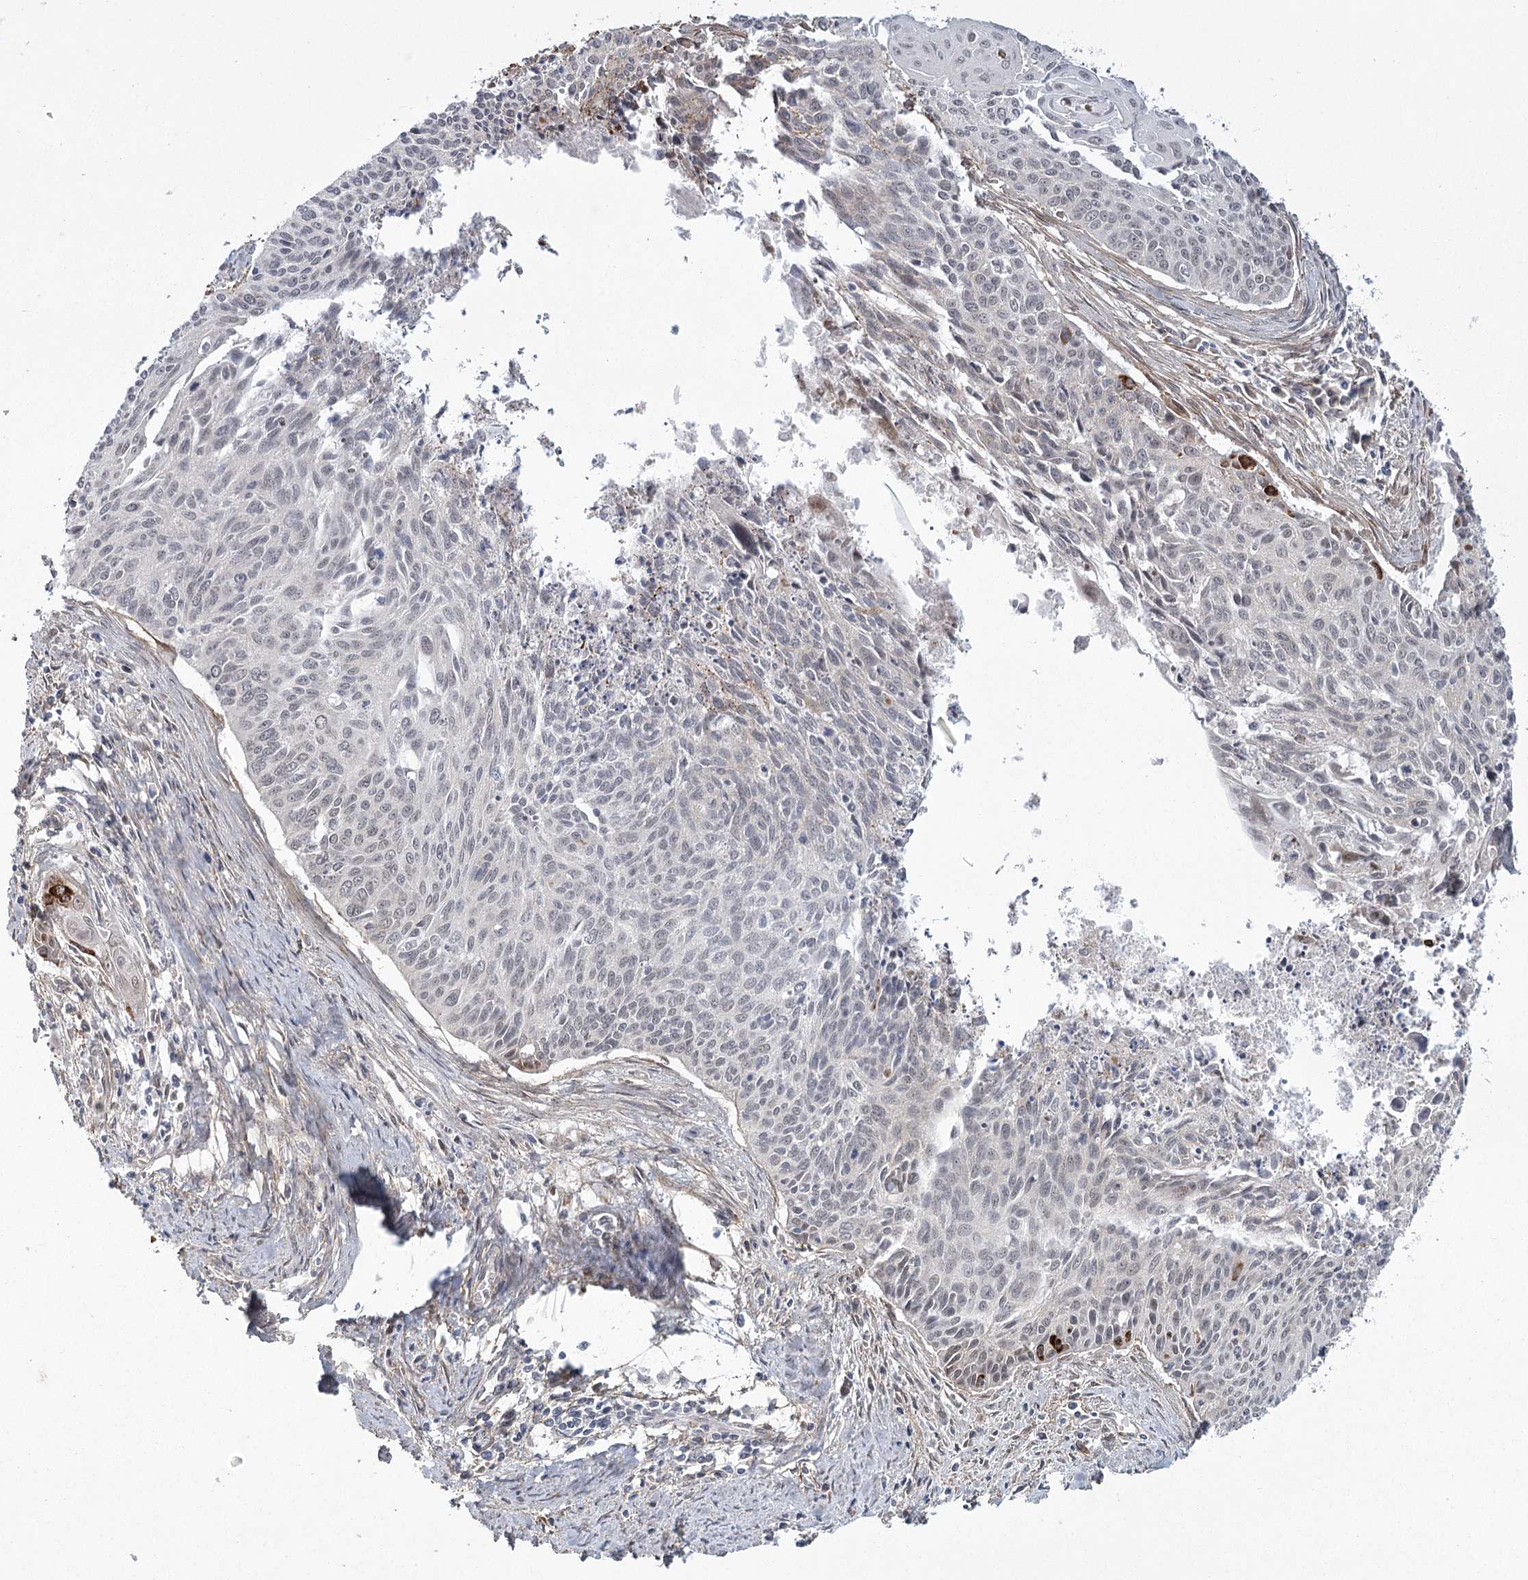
{"staining": {"intensity": "strong", "quantity": "<25%", "location": "cytoplasmic/membranous"}, "tissue": "cervical cancer", "cell_type": "Tumor cells", "image_type": "cancer", "snomed": [{"axis": "morphology", "description": "Squamous cell carcinoma, NOS"}, {"axis": "topography", "description": "Cervix"}], "caption": "DAB immunohistochemical staining of cervical cancer (squamous cell carcinoma) demonstrates strong cytoplasmic/membranous protein staining in about <25% of tumor cells.", "gene": "MED28", "patient": {"sex": "female", "age": 55}}